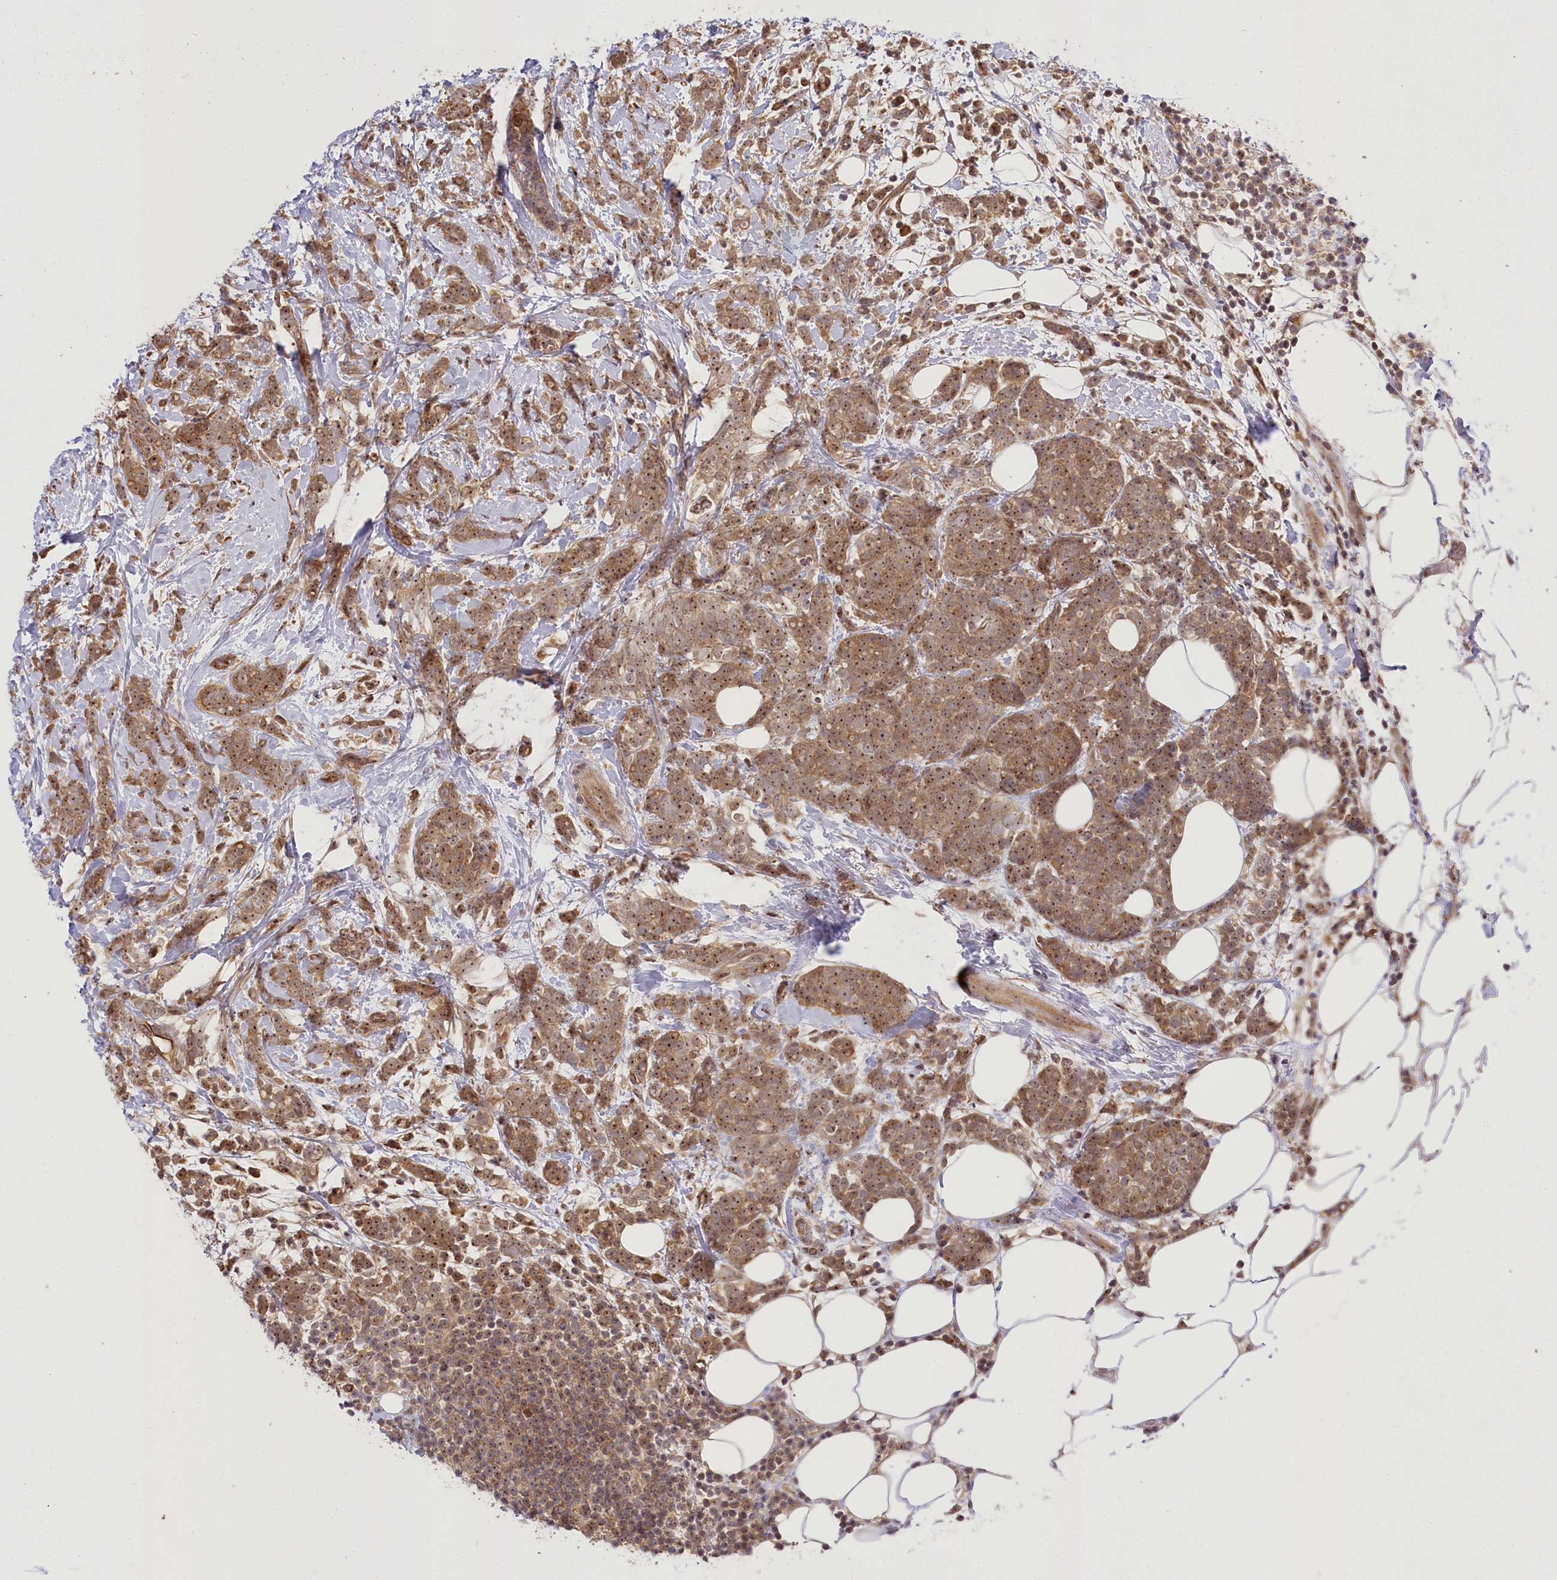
{"staining": {"intensity": "moderate", "quantity": ">75%", "location": "cytoplasmic/membranous,nuclear"}, "tissue": "breast cancer", "cell_type": "Tumor cells", "image_type": "cancer", "snomed": [{"axis": "morphology", "description": "Lobular carcinoma"}, {"axis": "topography", "description": "Breast"}], "caption": "Lobular carcinoma (breast) stained for a protein (brown) displays moderate cytoplasmic/membranous and nuclear positive expression in approximately >75% of tumor cells.", "gene": "SERGEF", "patient": {"sex": "female", "age": 58}}